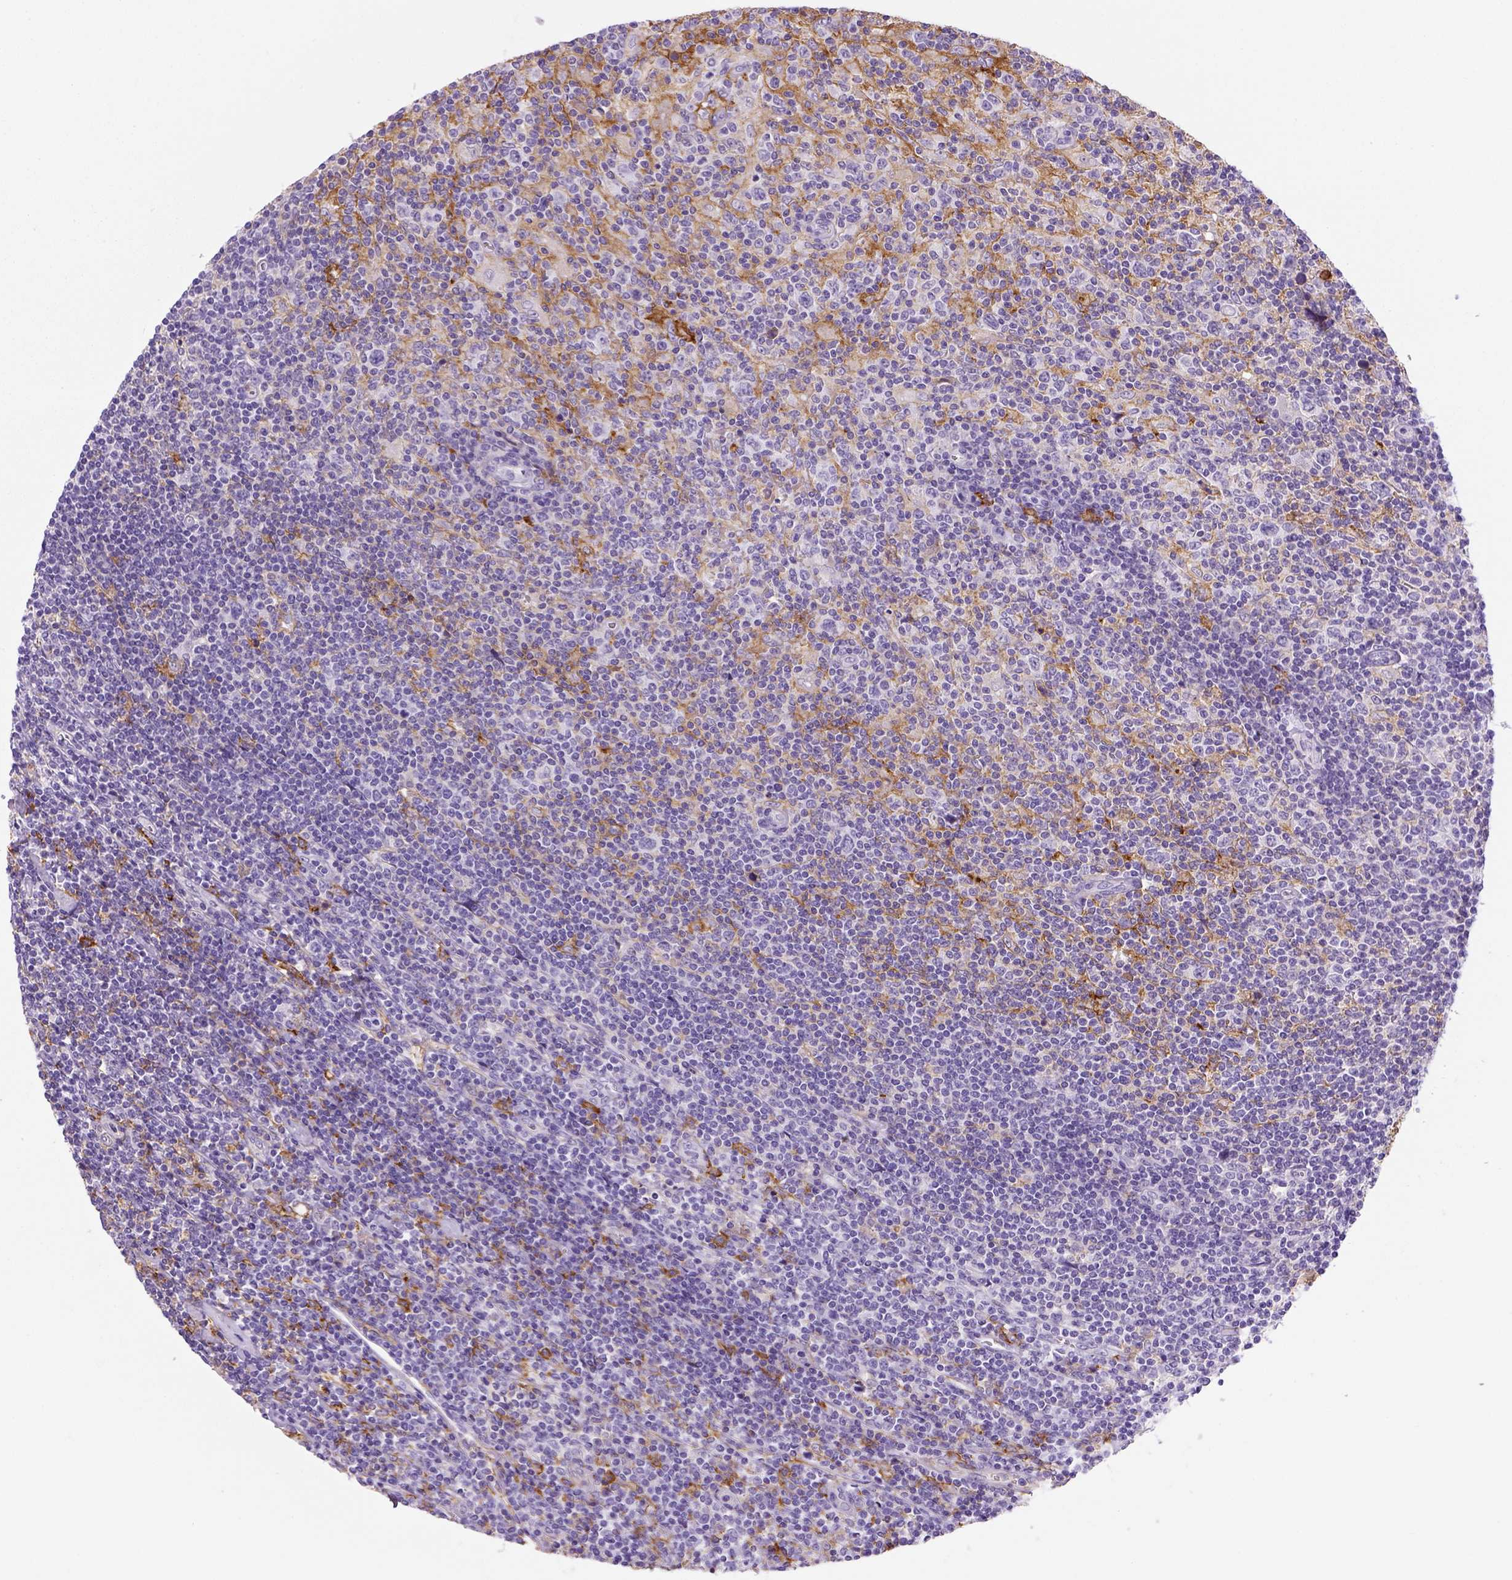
{"staining": {"intensity": "negative", "quantity": "none", "location": "none"}, "tissue": "lymphoma", "cell_type": "Tumor cells", "image_type": "cancer", "snomed": [{"axis": "morphology", "description": "Hodgkin's disease, NOS"}, {"axis": "topography", "description": "Lymph node"}], "caption": "Immunohistochemistry (IHC) of Hodgkin's disease exhibits no staining in tumor cells.", "gene": "CD14", "patient": {"sex": "male", "age": 40}}